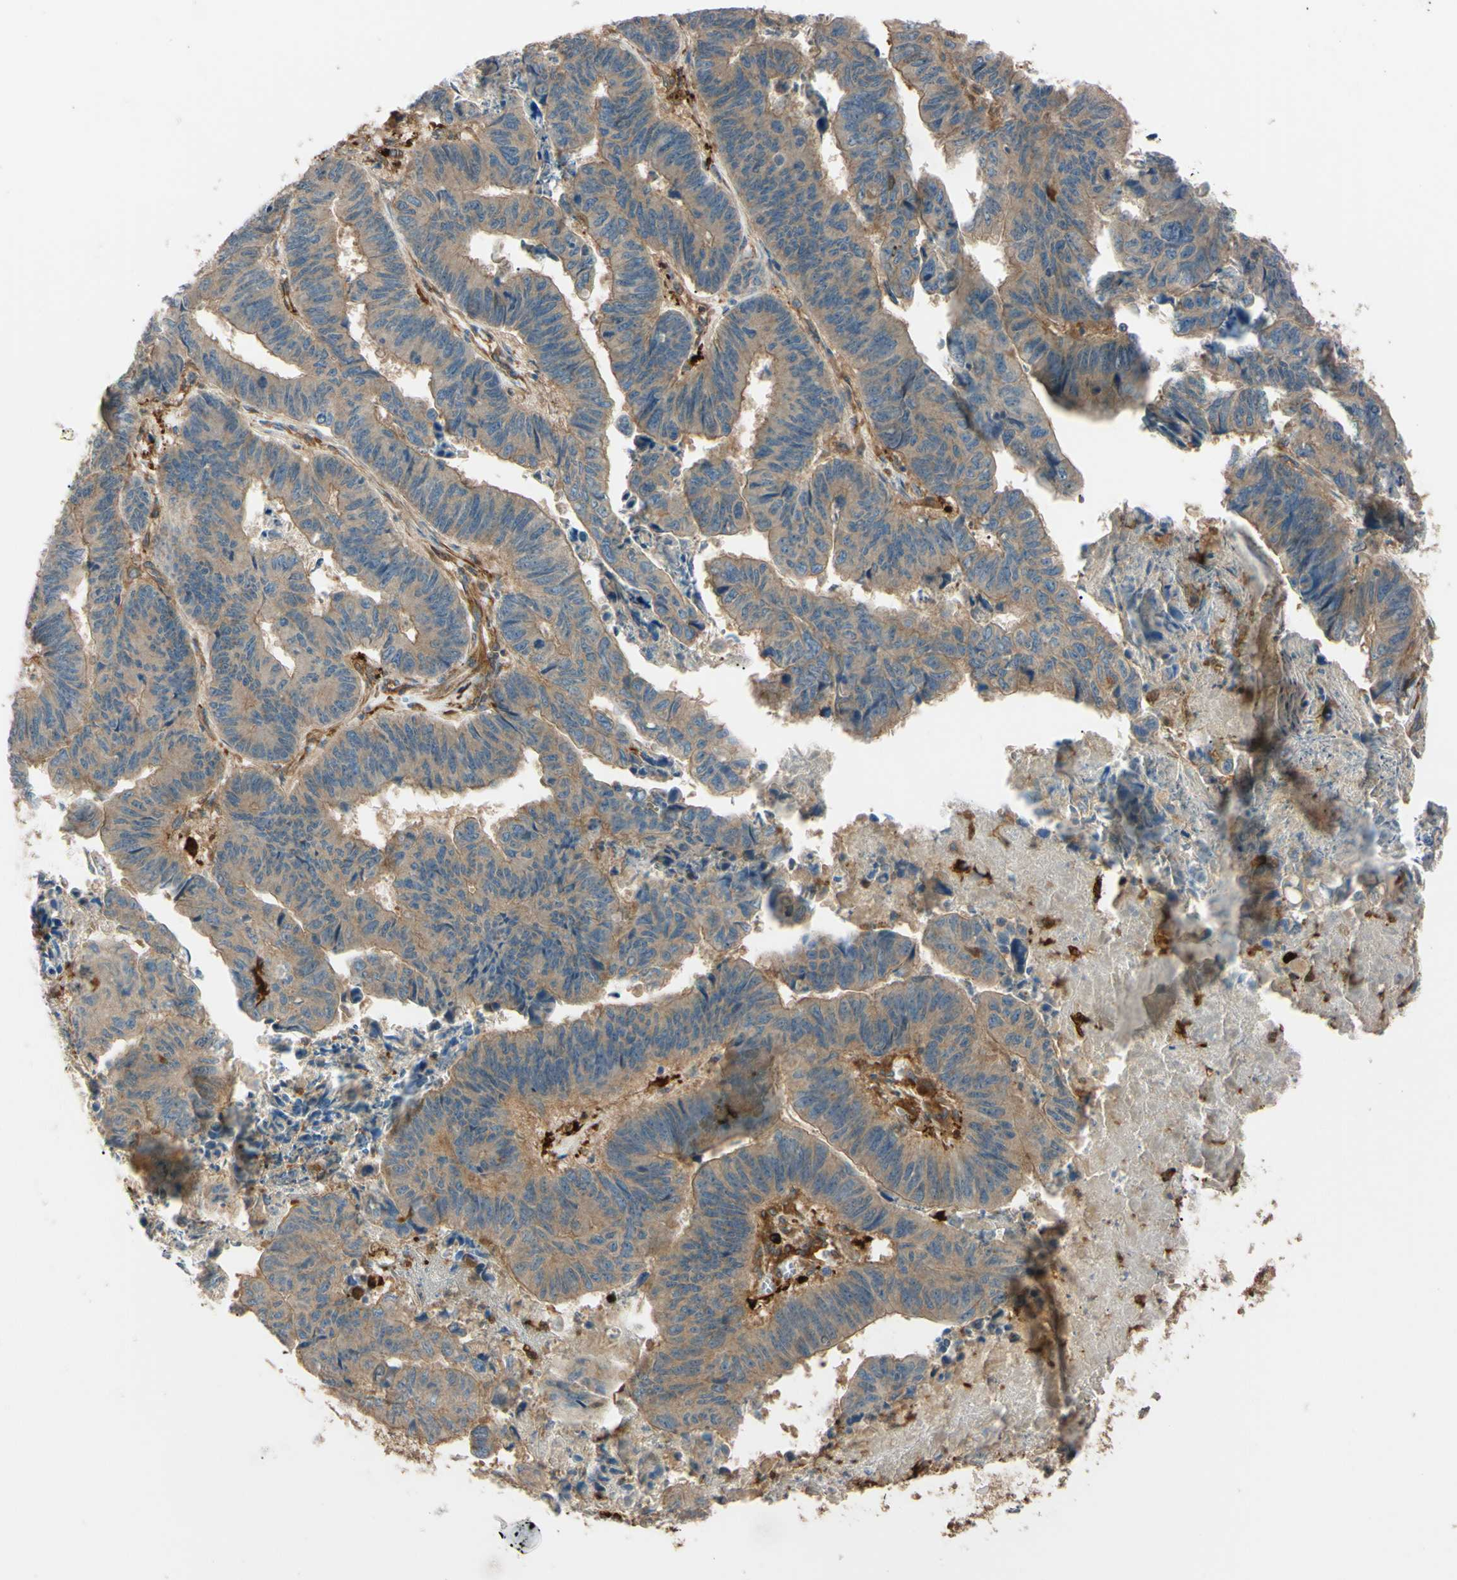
{"staining": {"intensity": "moderate", "quantity": ">75%", "location": "cytoplasmic/membranous"}, "tissue": "stomach cancer", "cell_type": "Tumor cells", "image_type": "cancer", "snomed": [{"axis": "morphology", "description": "Adenocarcinoma, NOS"}, {"axis": "topography", "description": "Stomach, lower"}], "caption": "The histopathology image exhibits a brown stain indicating the presence of a protein in the cytoplasmic/membranous of tumor cells in stomach cancer. The staining is performed using DAB (3,3'-diaminobenzidine) brown chromogen to label protein expression. The nuclei are counter-stained blue using hematoxylin.", "gene": "PTPN12", "patient": {"sex": "male", "age": 77}}